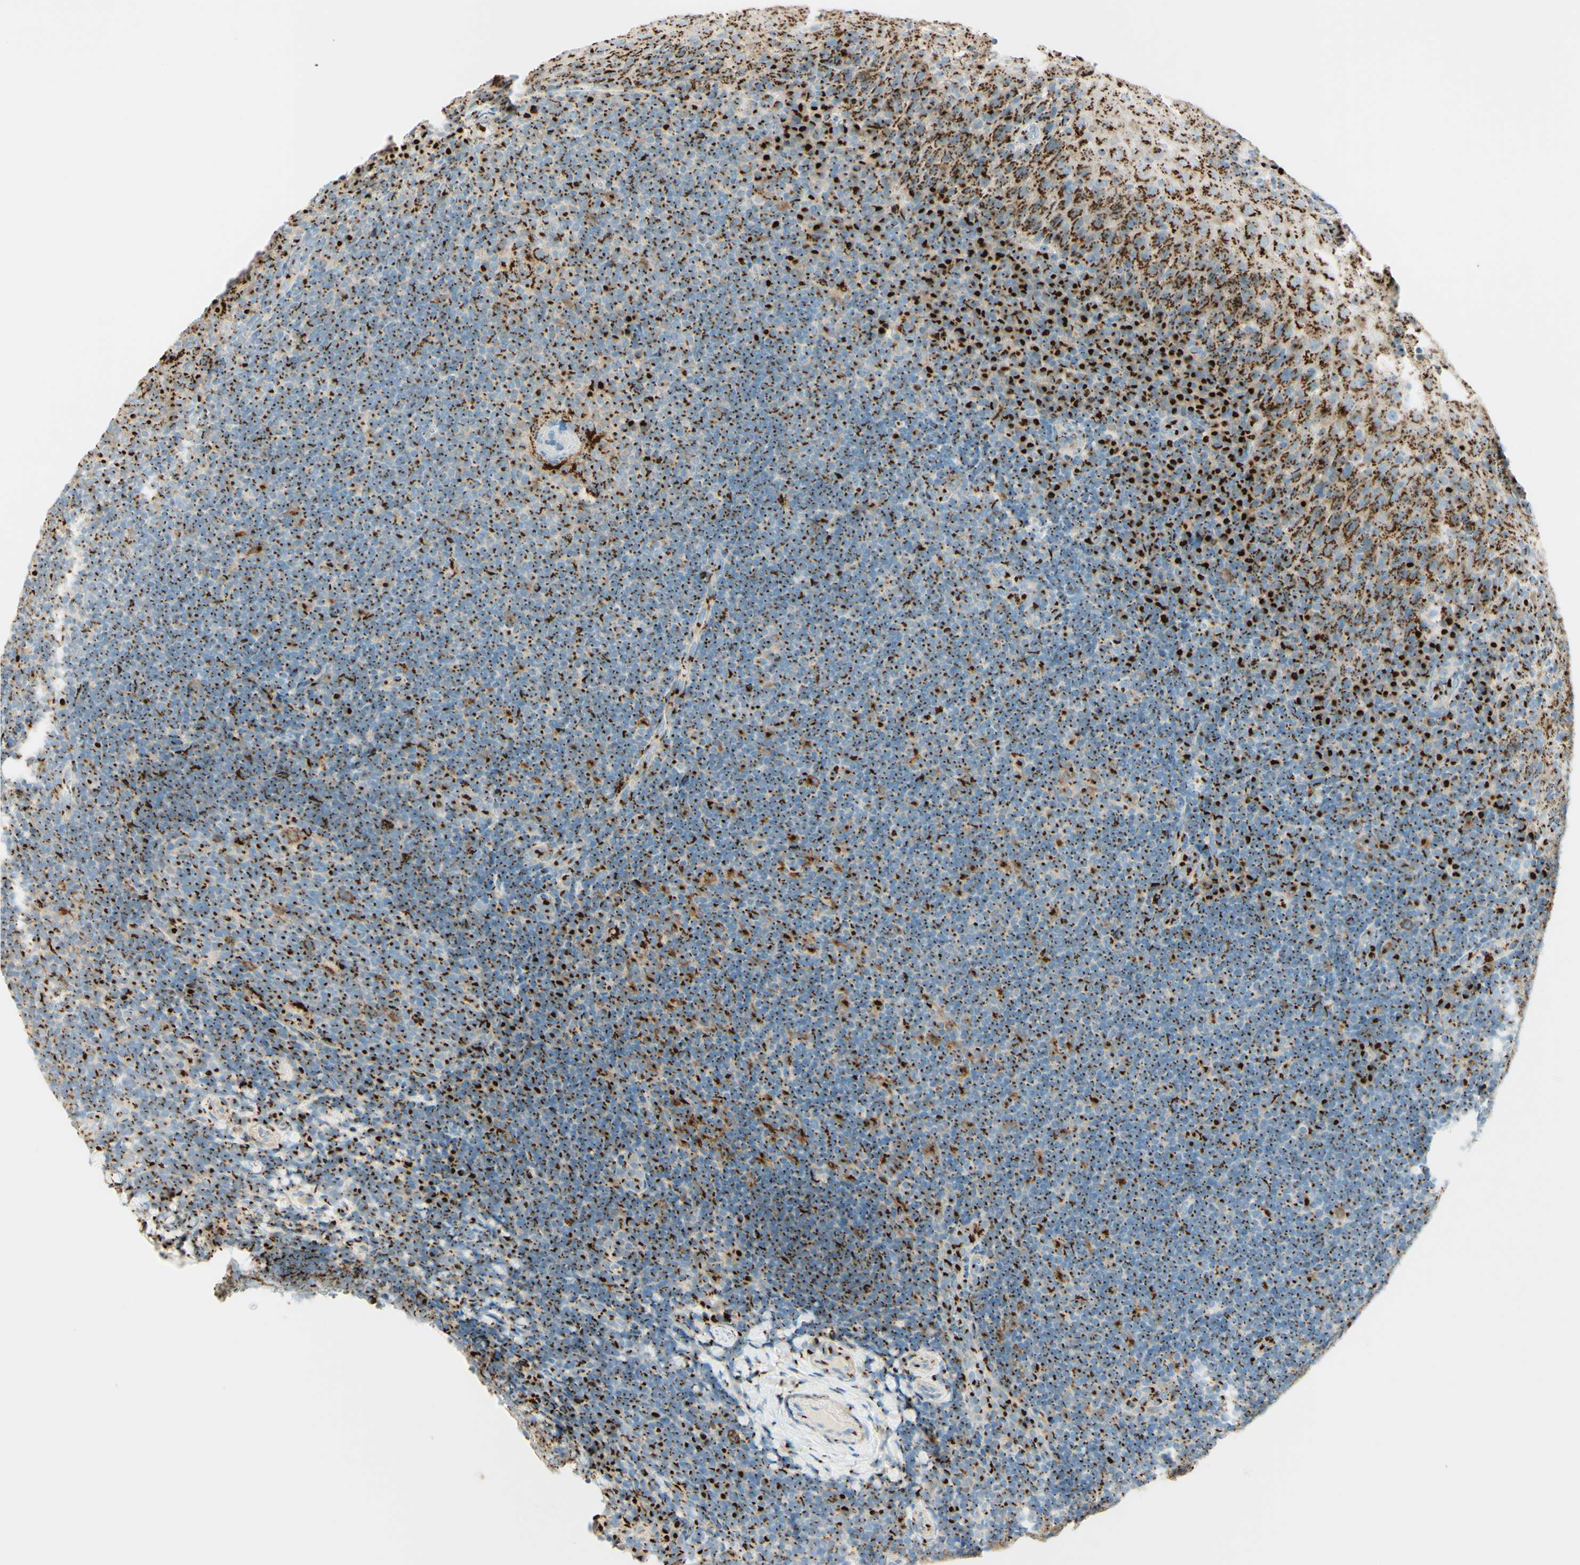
{"staining": {"intensity": "strong", "quantity": ">75%", "location": "cytoplasmic/membranous"}, "tissue": "tonsil", "cell_type": "Germinal center cells", "image_type": "normal", "snomed": [{"axis": "morphology", "description": "Normal tissue, NOS"}, {"axis": "topography", "description": "Tonsil"}], "caption": "DAB immunohistochemical staining of unremarkable tonsil exhibits strong cytoplasmic/membranous protein staining in approximately >75% of germinal center cells.", "gene": "GOLGB1", "patient": {"sex": "male", "age": 37}}